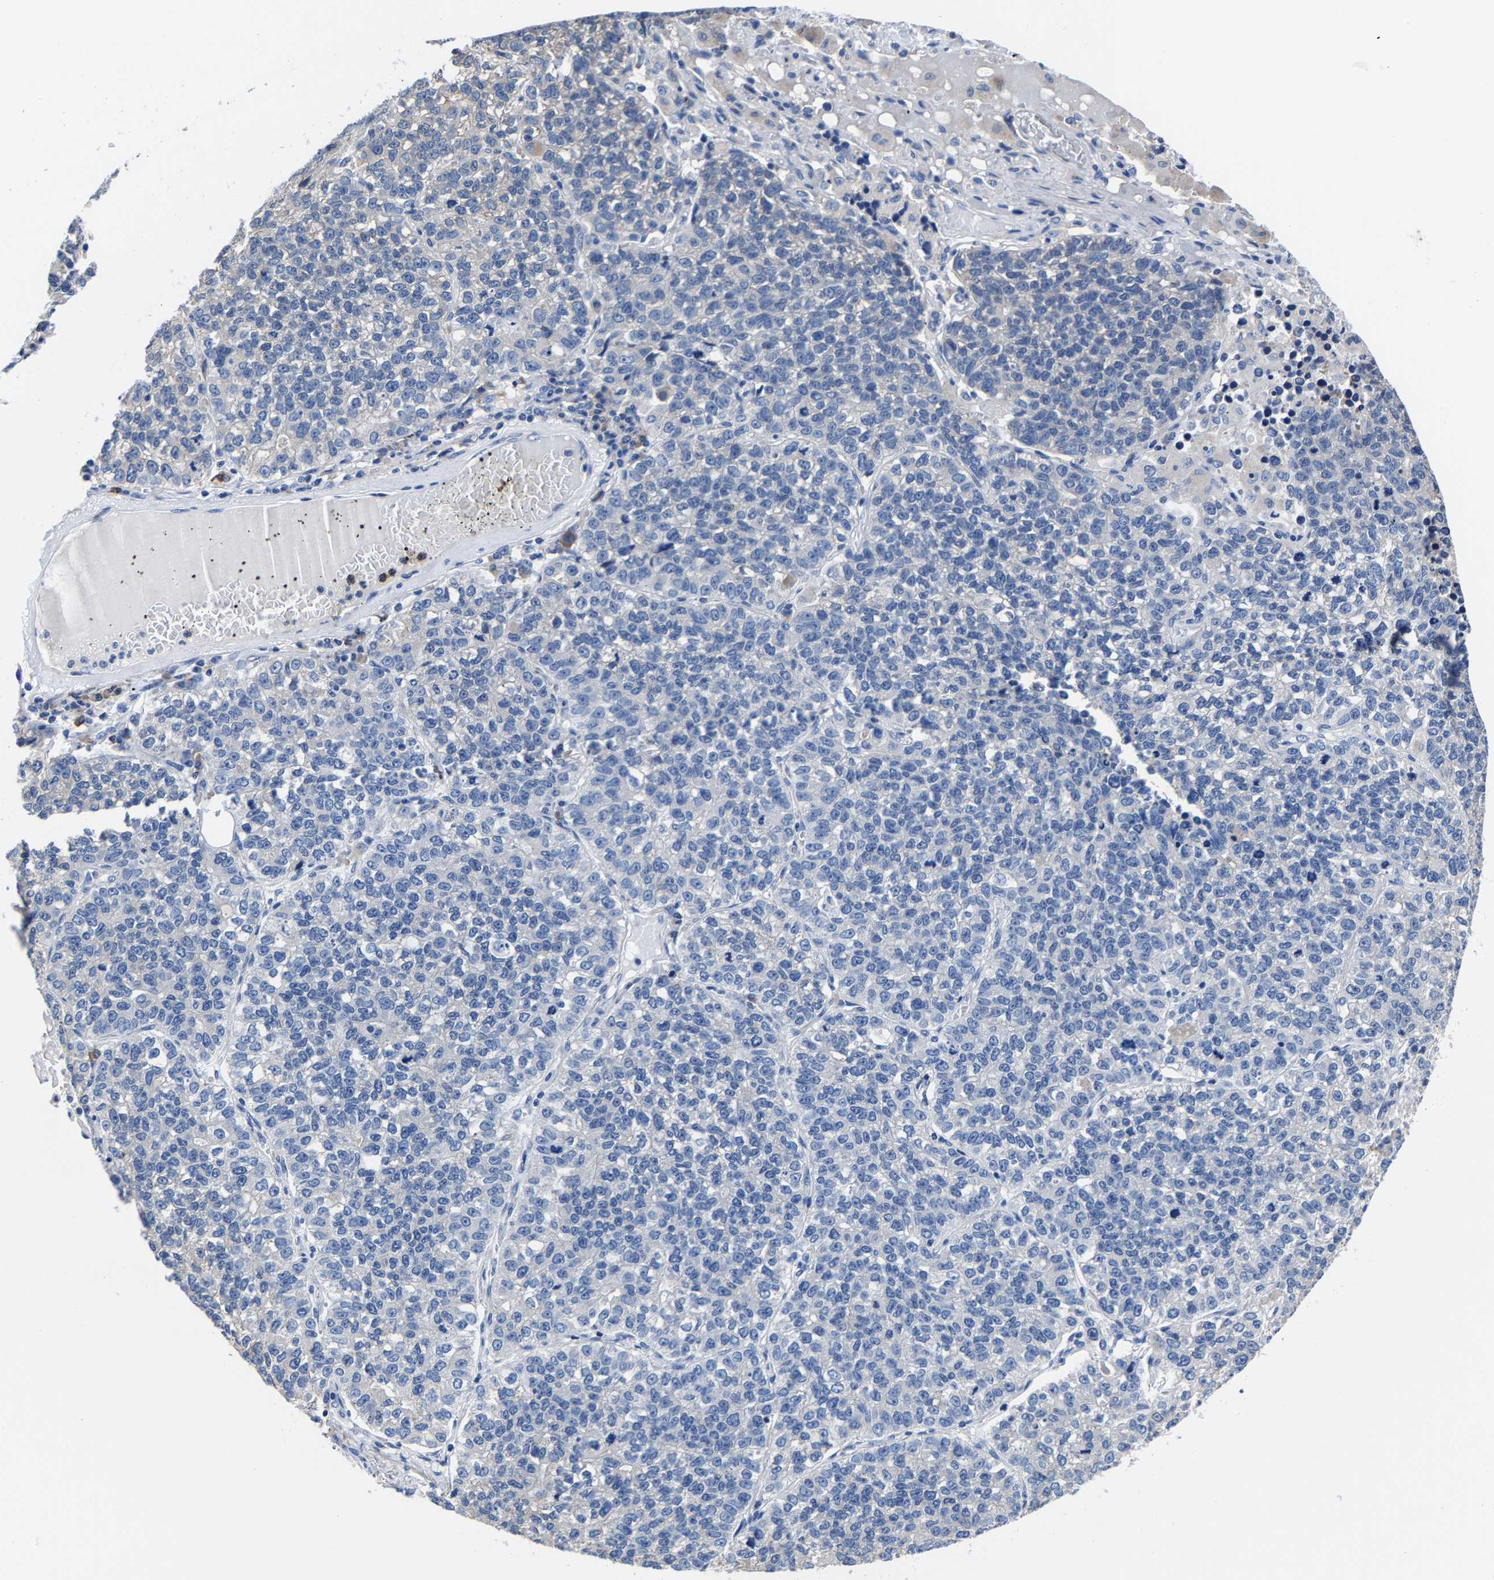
{"staining": {"intensity": "negative", "quantity": "none", "location": "none"}, "tissue": "lung cancer", "cell_type": "Tumor cells", "image_type": "cancer", "snomed": [{"axis": "morphology", "description": "Adenocarcinoma, NOS"}, {"axis": "topography", "description": "Lung"}], "caption": "Immunohistochemistry (IHC) histopathology image of neoplastic tissue: human lung adenocarcinoma stained with DAB (3,3'-diaminobenzidine) shows no significant protein positivity in tumor cells. (Immunohistochemistry (IHC), brightfield microscopy, high magnification).", "gene": "SRPK2", "patient": {"sex": "male", "age": 49}}